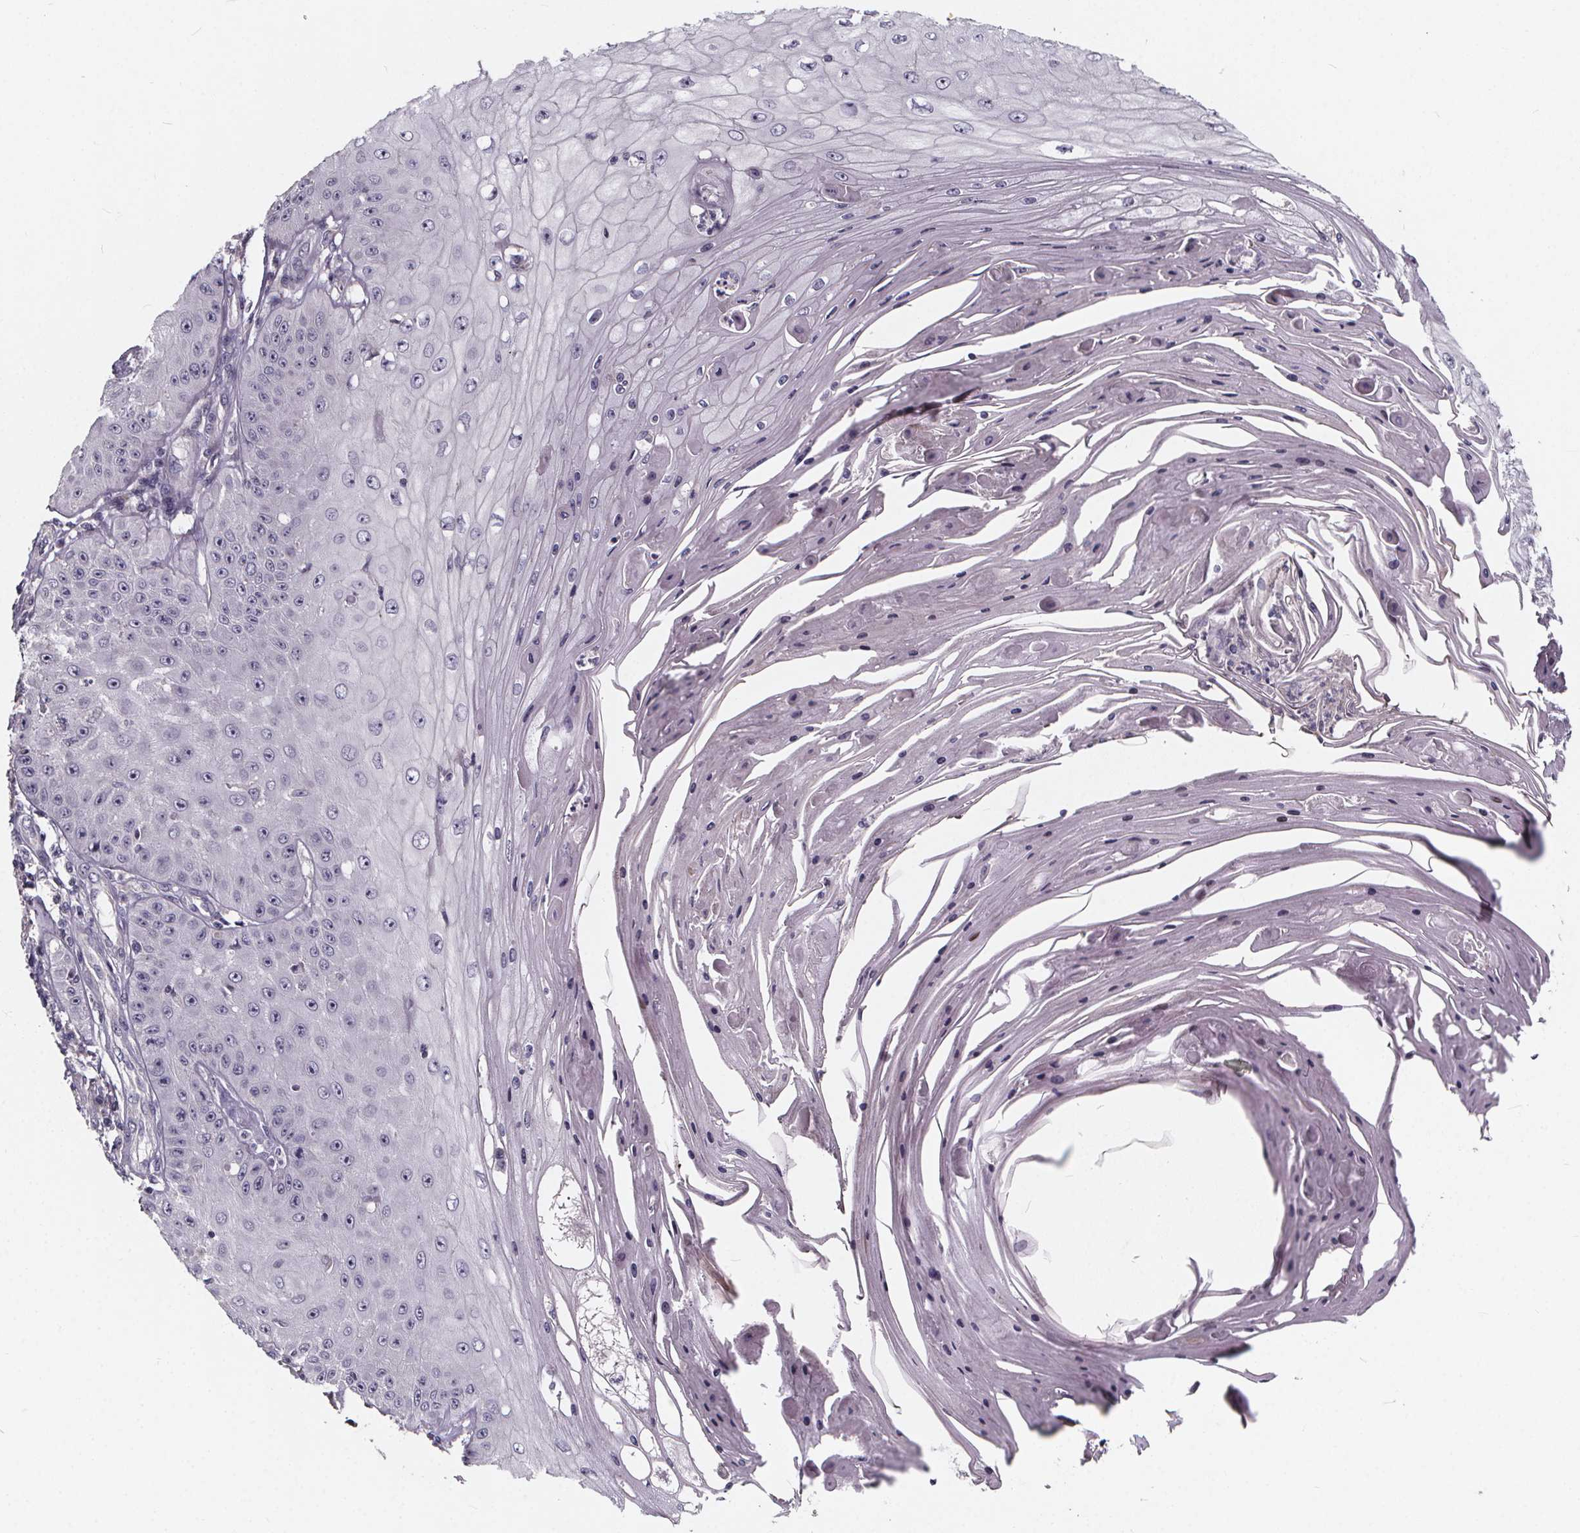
{"staining": {"intensity": "negative", "quantity": "none", "location": "none"}, "tissue": "skin cancer", "cell_type": "Tumor cells", "image_type": "cancer", "snomed": [{"axis": "morphology", "description": "Squamous cell carcinoma, NOS"}, {"axis": "topography", "description": "Skin"}], "caption": "Immunohistochemistry (IHC) micrograph of neoplastic tissue: skin cancer stained with DAB demonstrates no significant protein staining in tumor cells.", "gene": "TSPAN14", "patient": {"sex": "male", "age": 70}}